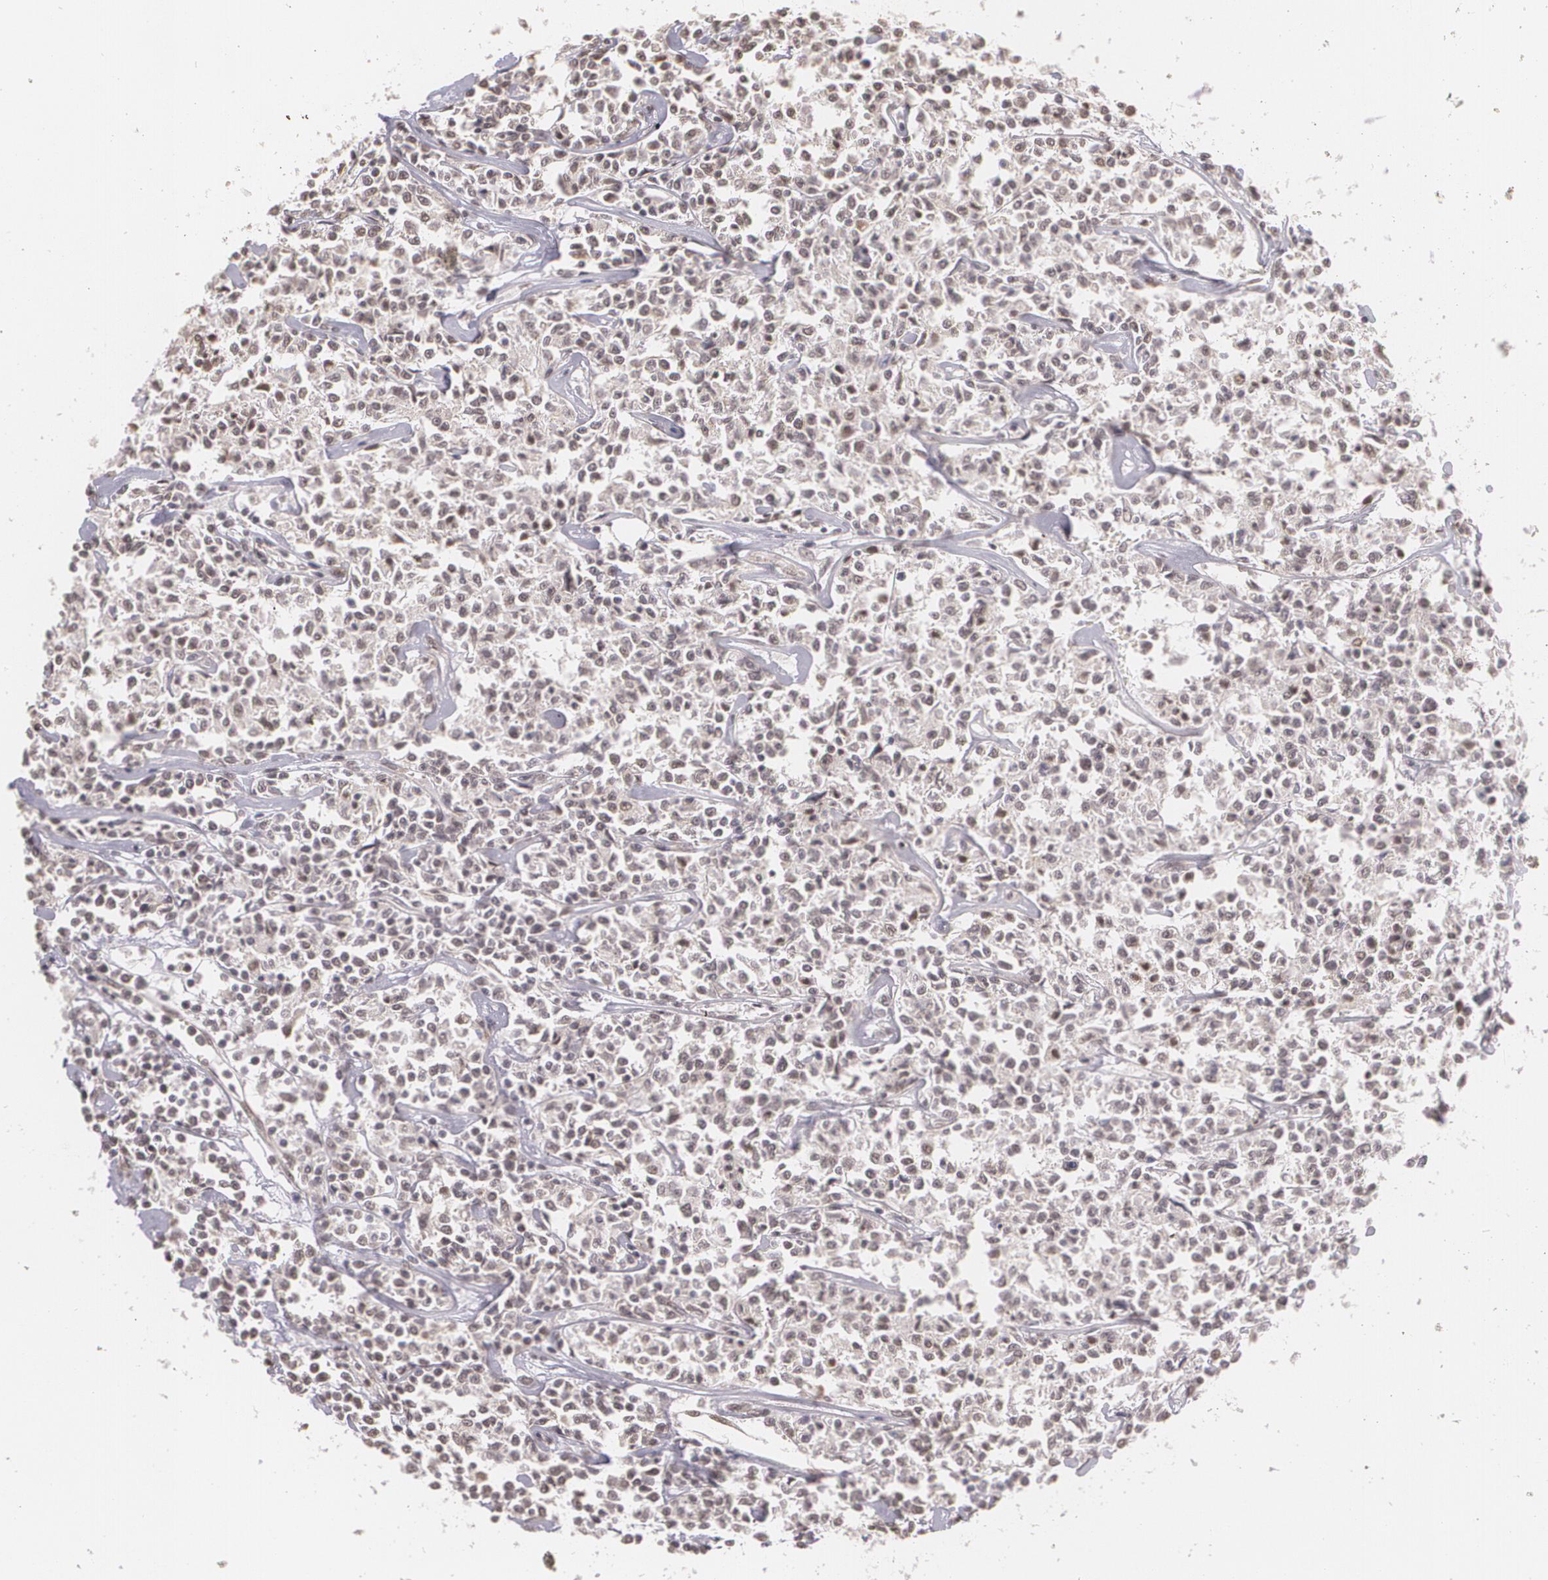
{"staining": {"intensity": "weak", "quantity": "<25%", "location": "nuclear"}, "tissue": "lymphoma", "cell_type": "Tumor cells", "image_type": "cancer", "snomed": [{"axis": "morphology", "description": "Malignant lymphoma, non-Hodgkin's type, Low grade"}, {"axis": "topography", "description": "Small intestine"}], "caption": "This is an immunohistochemistry image of human lymphoma. There is no staining in tumor cells.", "gene": "ALX1", "patient": {"sex": "female", "age": 59}}